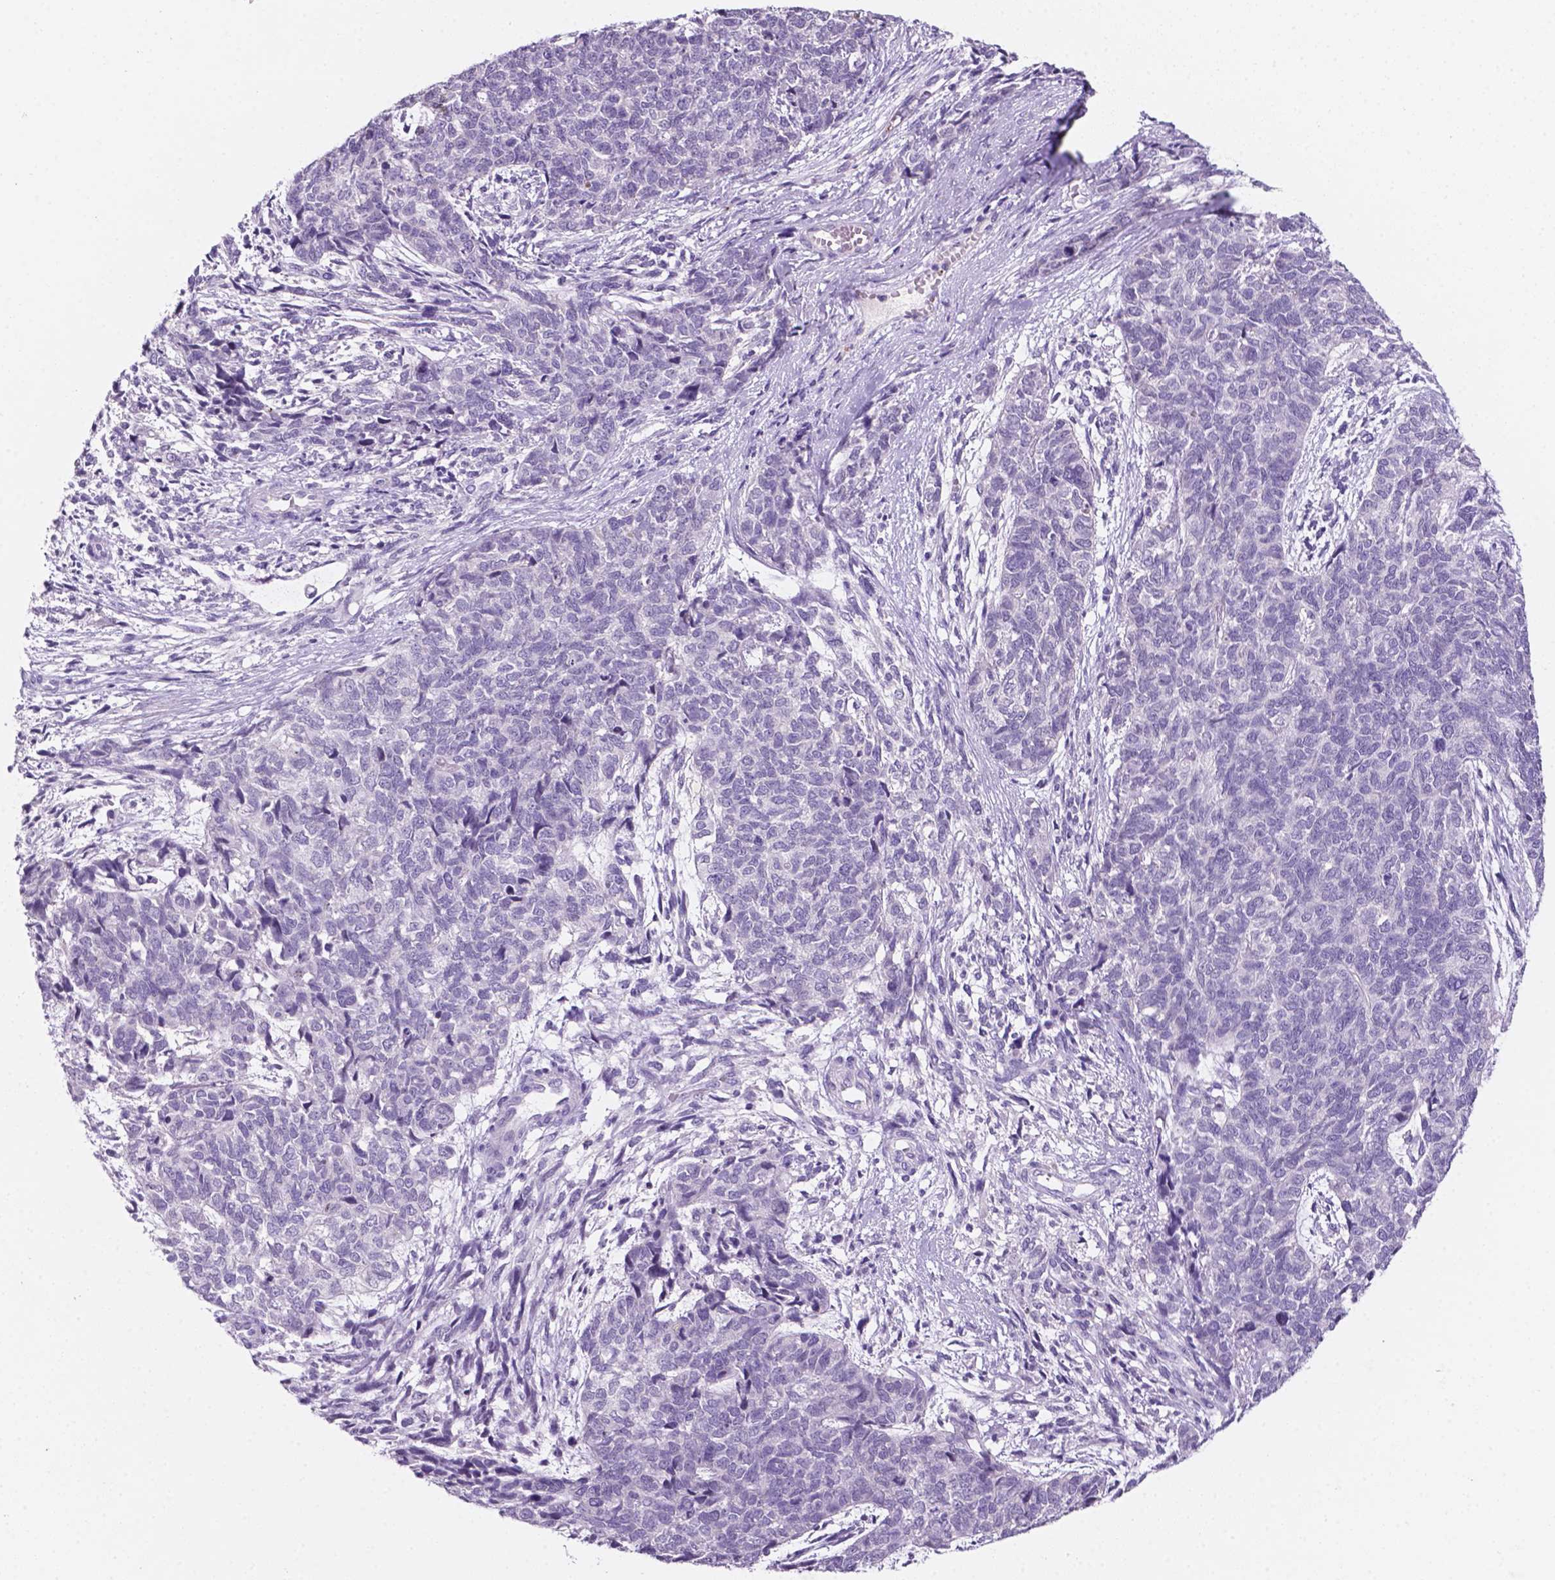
{"staining": {"intensity": "negative", "quantity": "none", "location": "none"}, "tissue": "cervical cancer", "cell_type": "Tumor cells", "image_type": "cancer", "snomed": [{"axis": "morphology", "description": "Squamous cell carcinoma, NOS"}, {"axis": "topography", "description": "Cervix"}], "caption": "Immunohistochemical staining of cervical cancer (squamous cell carcinoma) shows no significant positivity in tumor cells.", "gene": "EBLN2", "patient": {"sex": "female", "age": 63}}